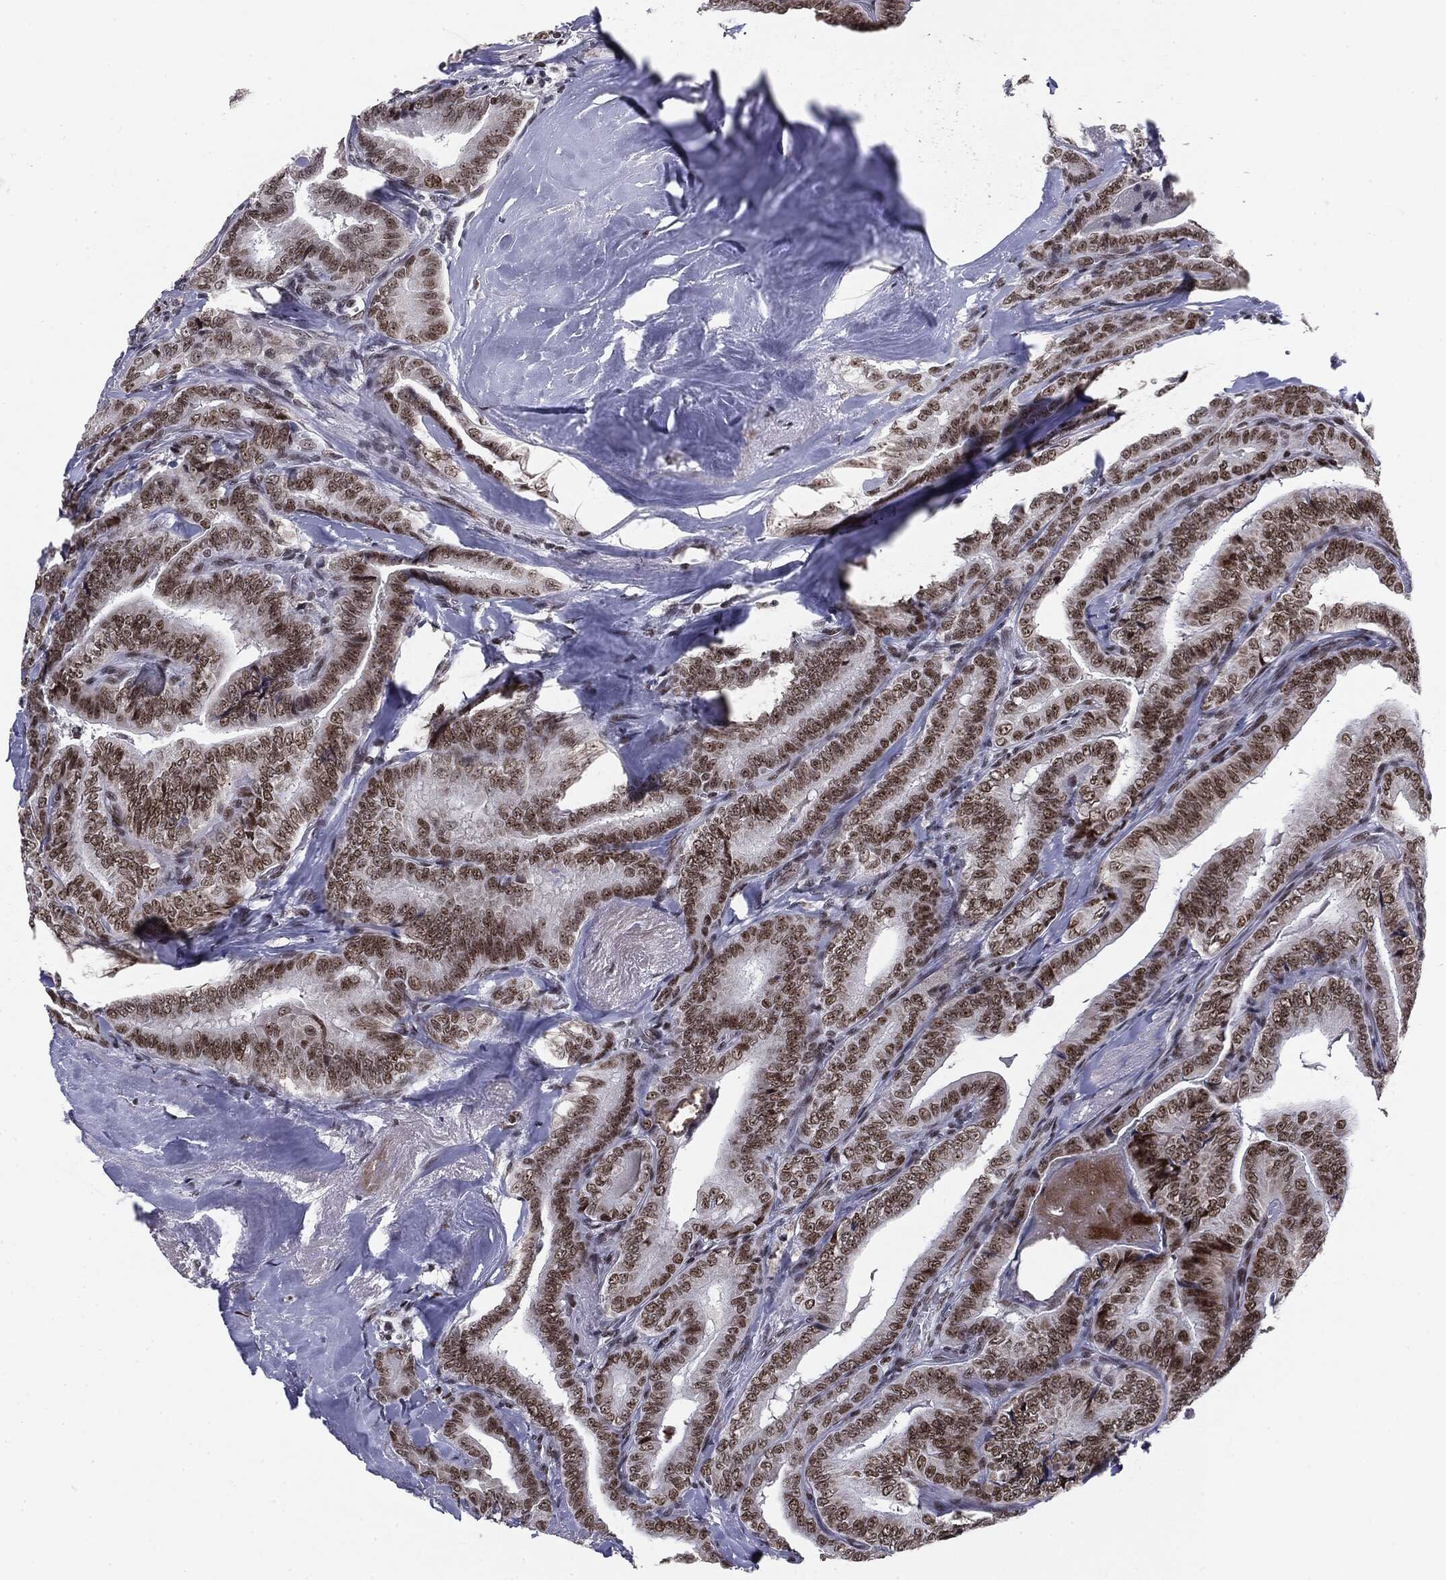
{"staining": {"intensity": "strong", "quantity": ">75%", "location": "nuclear"}, "tissue": "thyroid cancer", "cell_type": "Tumor cells", "image_type": "cancer", "snomed": [{"axis": "morphology", "description": "Papillary adenocarcinoma, NOS"}, {"axis": "topography", "description": "Thyroid gland"}], "caption": "Thyroid cancer tissue displays strong nuclear expression in approximately >75% of tumor cells, visualized by immunohistochemistry. (brown staining indicates protein expression, while blue staining denotes nuclei).", "gene": "MDC1", "patient": {"sex": "male", "age": 61}}